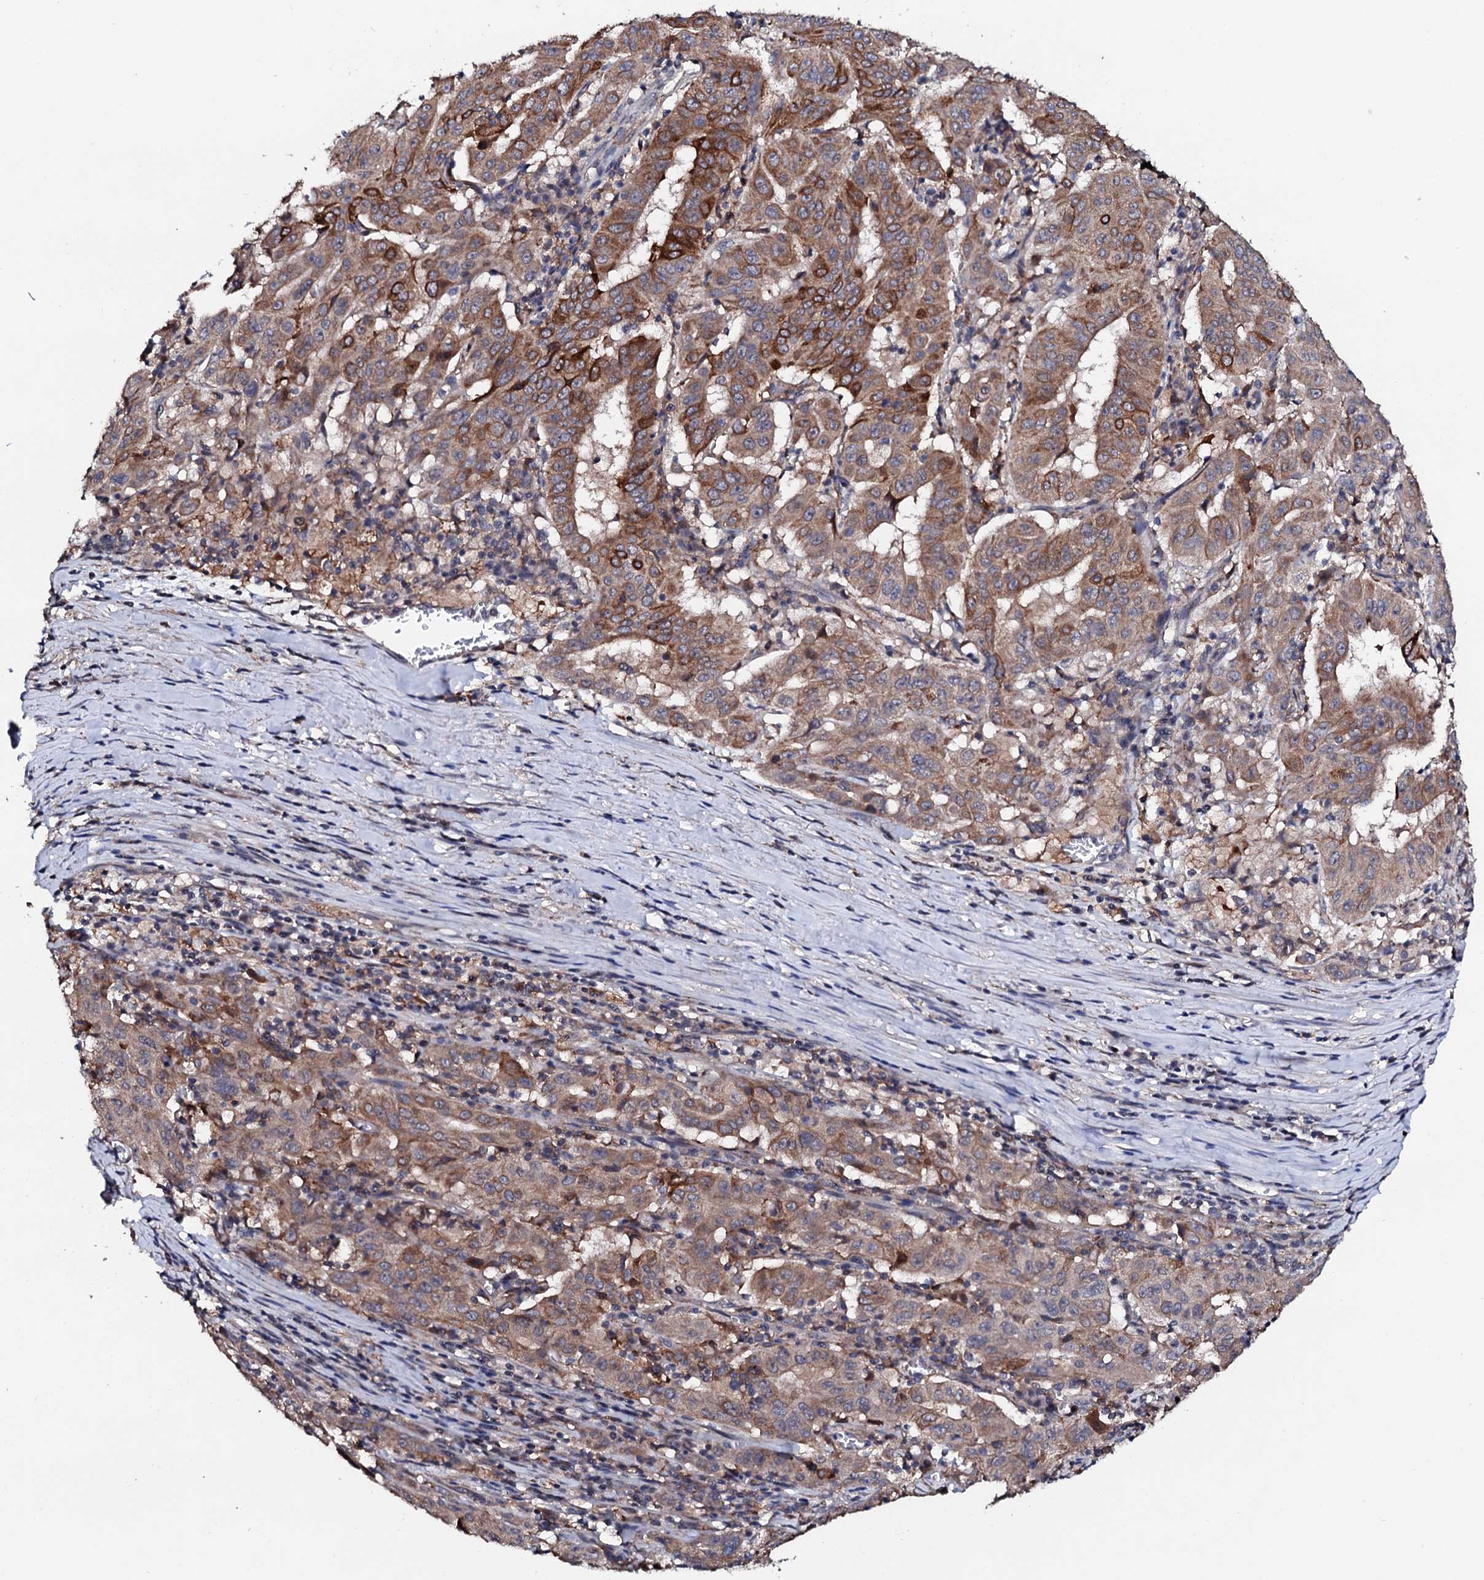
{"staining": {"intensity": "moderate", "quantity": ">75%", "location": "cytoplasmic/membranous"}, "tissue": "pancreatic cancer", "cell_type": "Tumor cells", "image_type": "cancer", "snomed": [{"axis": "morphology", "description": "Adenocarcinoma, NOS"}, {"axis": "topography", "description": "Pancreas"}], "caption": "Immunohistochemistry micrograph of neoplastic tissue: human pancreatic adenocarcinoma stained using immunohistochemistry displays medium levels of moderate protein expression localized specifically in the cytoplasmic/membranous of tumor cells, appearing as a cytoplasmic/membranous brown color.", "gene": "EDC3", "patient": {"sex": "male", "age": 63}}